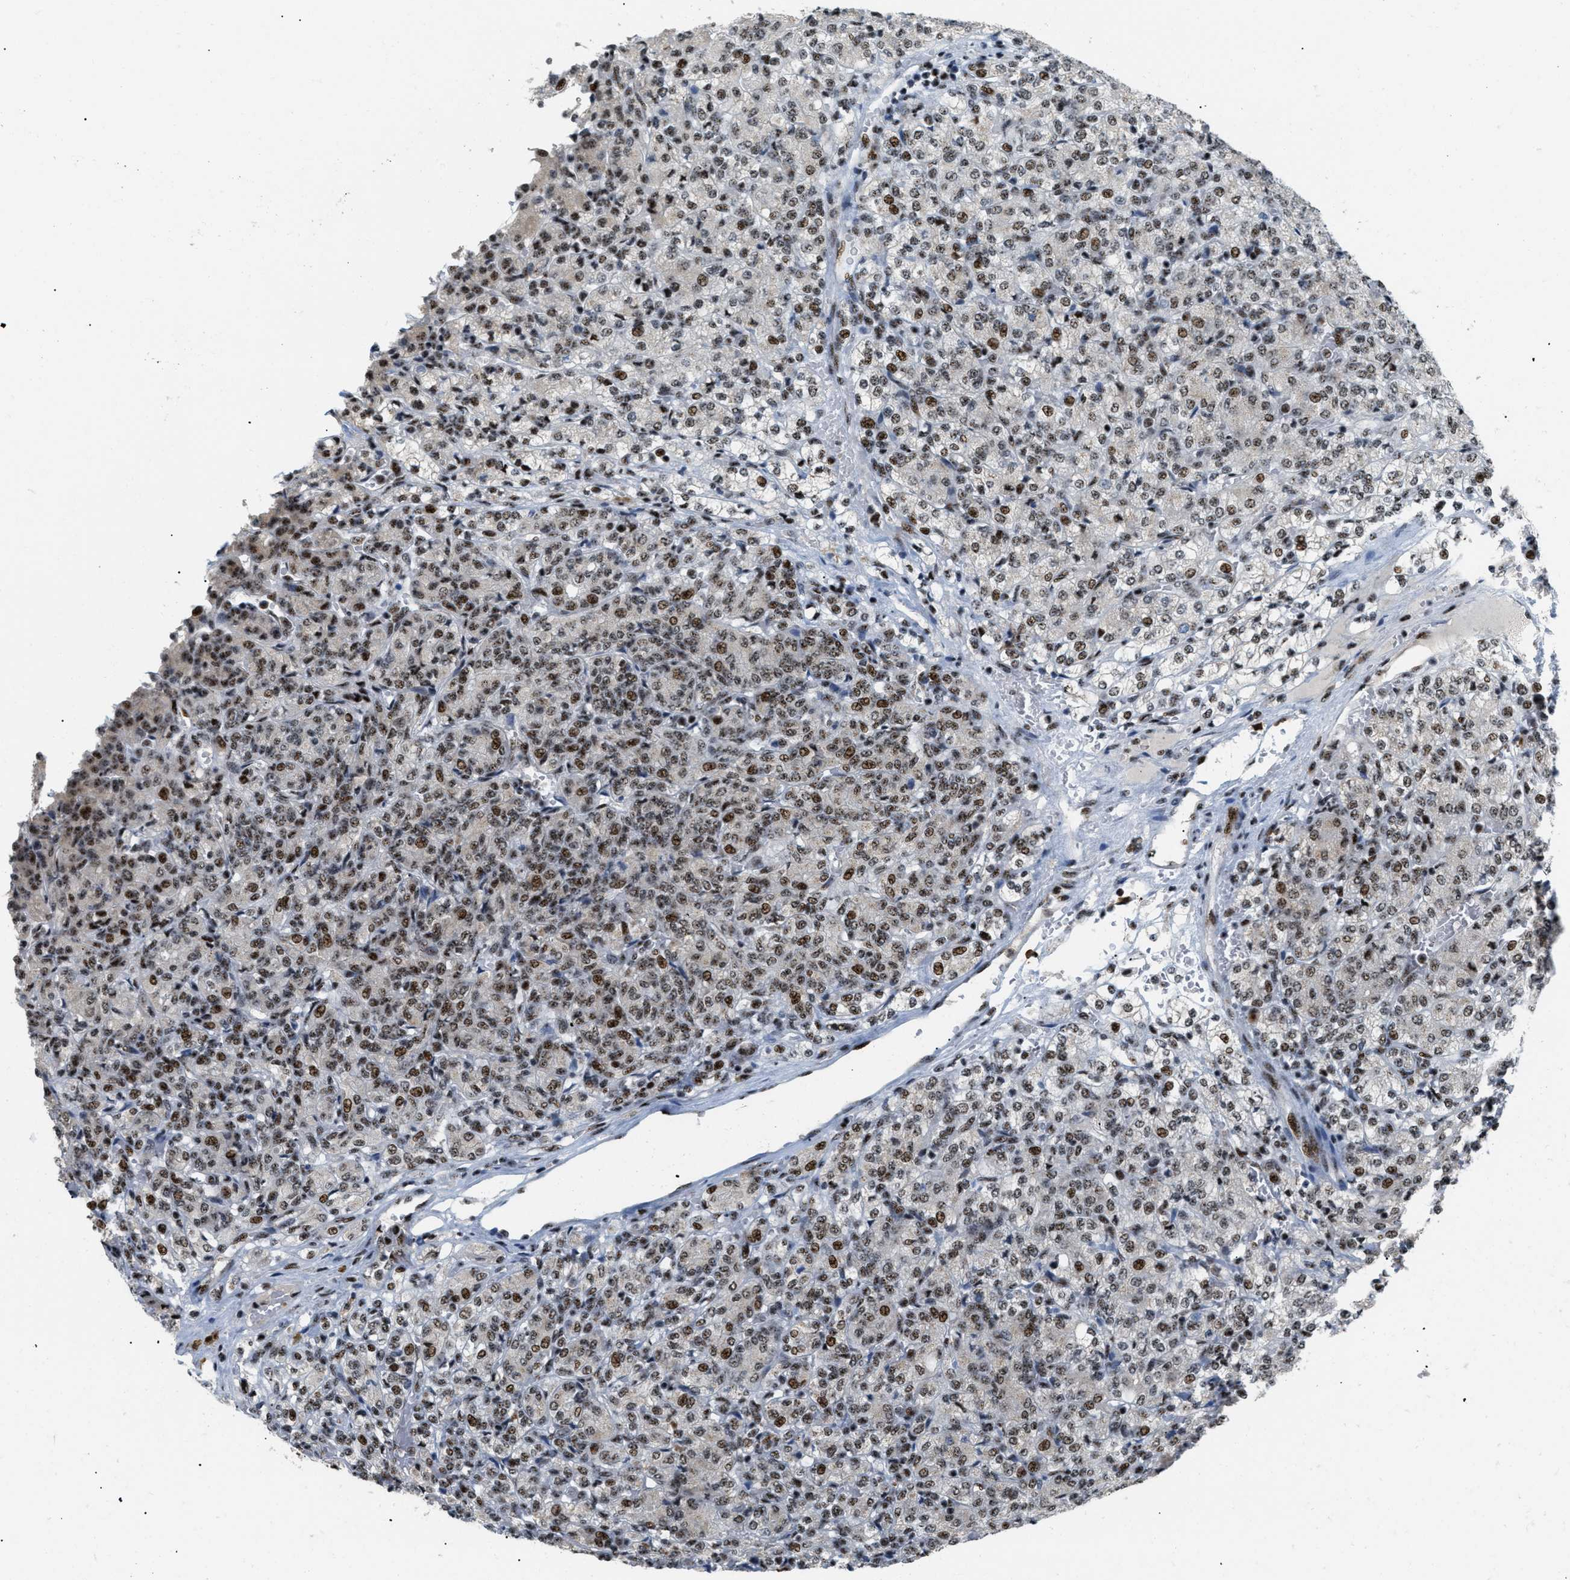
{"staining": {"intensity": "moderate", "quantity": ">75%", "location": "nuclear"}, "tissue": "renal cancer", "cell_type": "Tumor cells", "image_type": "cancer", "snomed": [{"axis": "morphology", "description": "Adenocarcinoma, NOS"}, {"axis": "topography", "description": "Kidney"}], "caption": "A brown stain labels moderate nuclear expression of a protein in renal cancer tumor cells. (Brightfield microscopy of DAB IHC at high magnification).", "gene": "CDR2", "patient": {"sex": "male", "age": 77}}